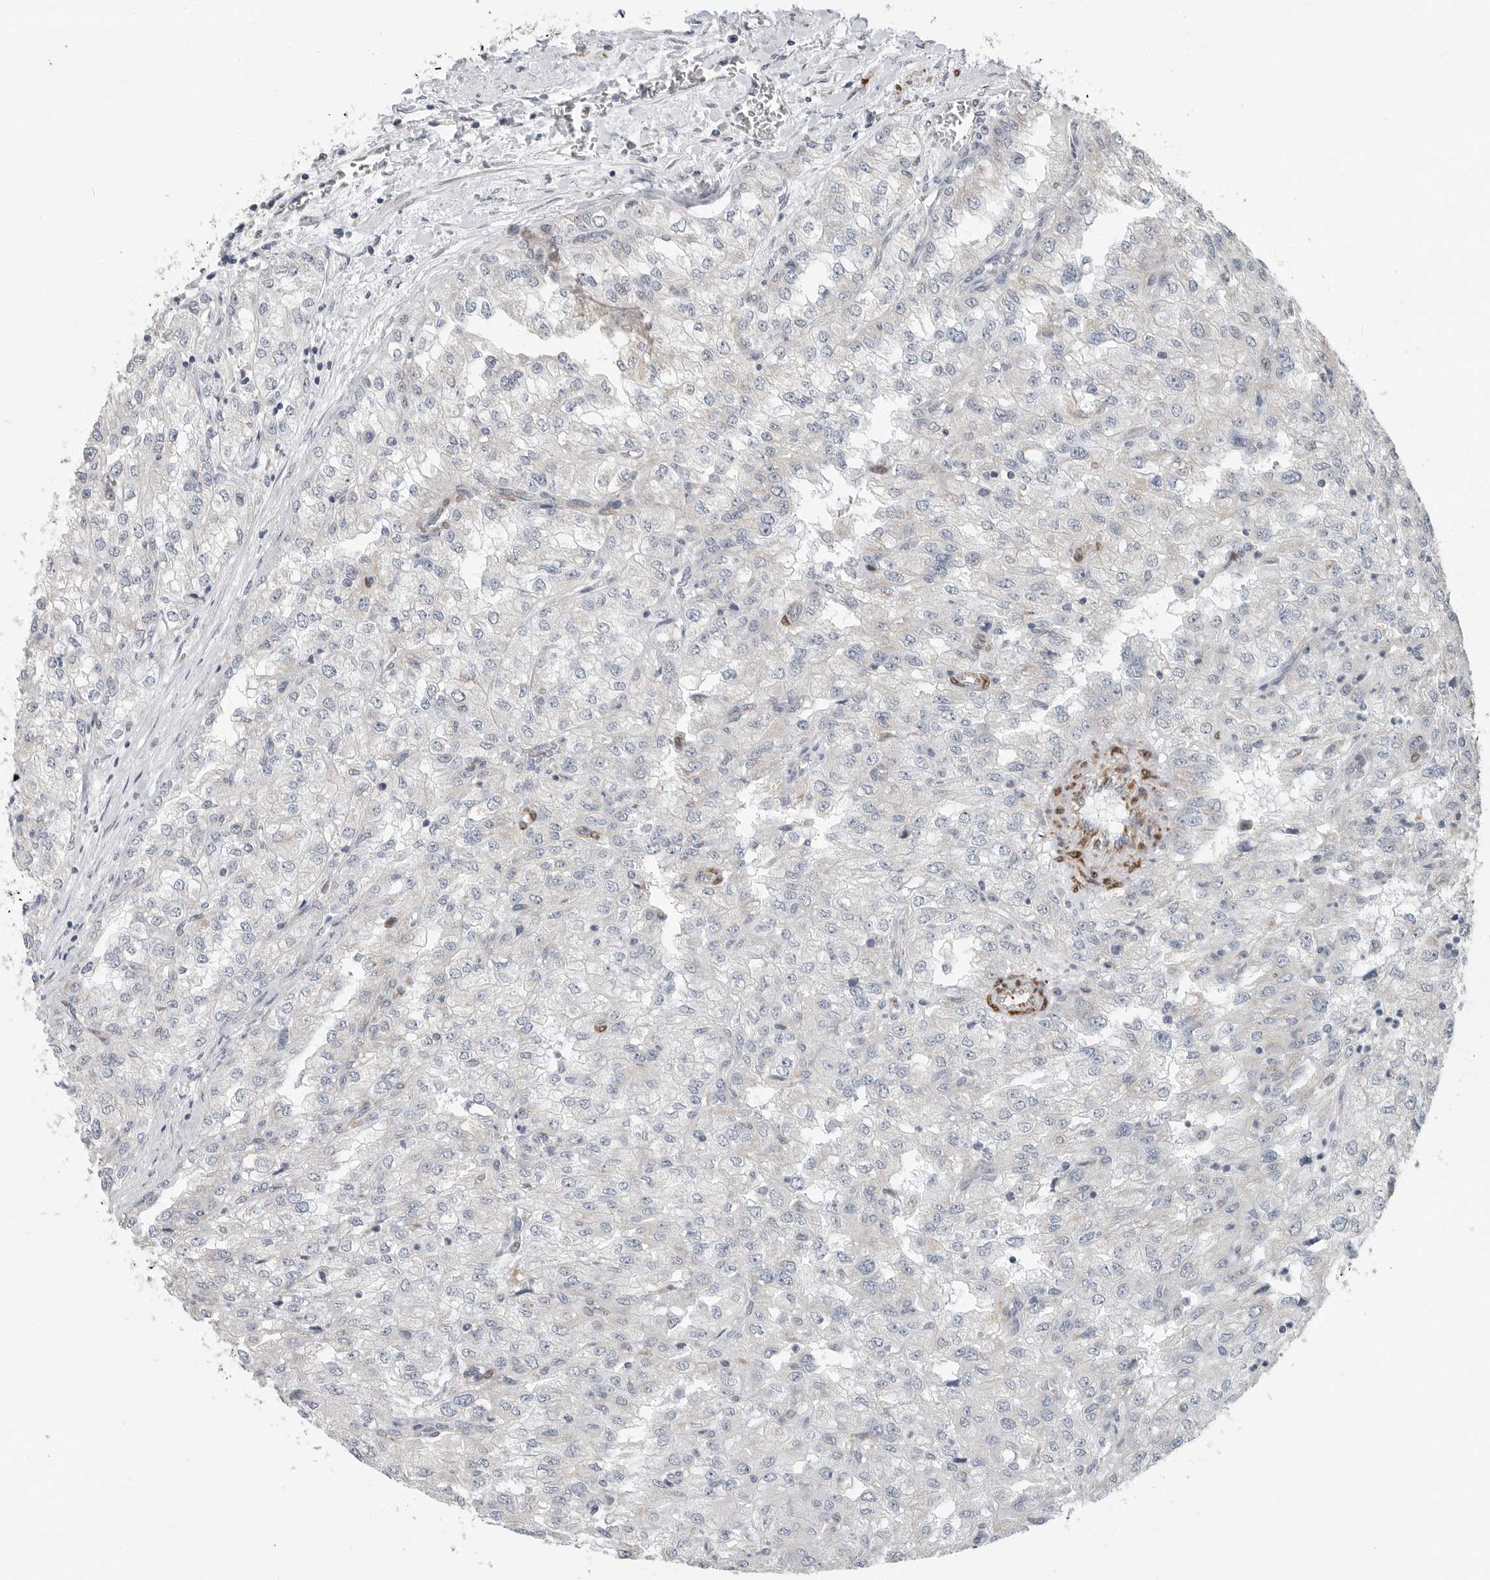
{"staining": {"intensity": "negative", "quantity": "none", "location": "none"}, "tissue": "renal cancer", "cell_type": "Tumor cells", "image_type": "cancer", "snomed": [{"axis": "morphology", "description": "Adenocarcinoma, NOS"}, {"axis": "topography", "description": "Kidney"}], "caption": "DAB (3,3'-diaminobenzidine) immunohistochemical staining of adenocarcinoma (renal) reveals no significant positivity in tumor cells.", "gene": "PLN", "patient": {"sex": "female", "age": 54}}